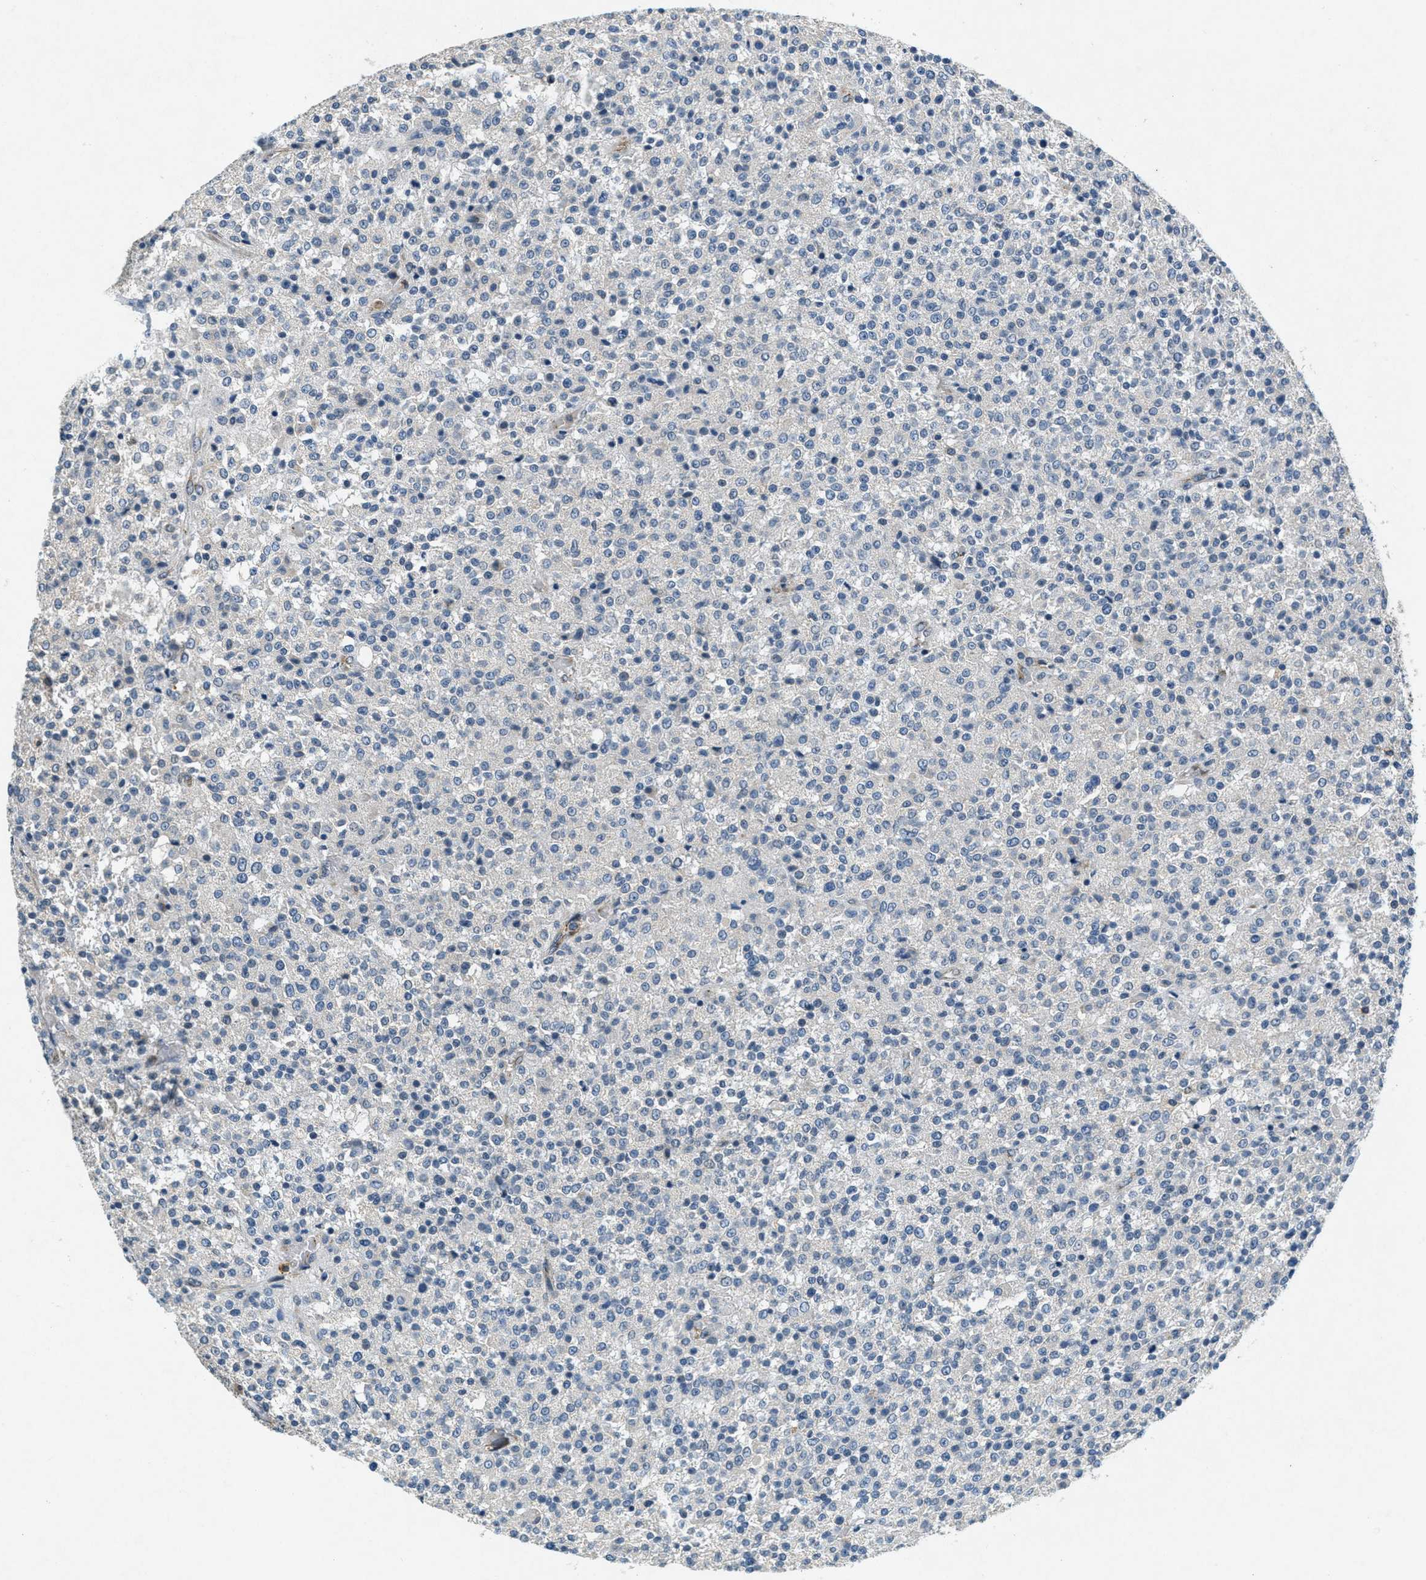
{"staining": {"intensity": "negative", "quantity": "none", "location": "none"}, "tissue": "testis cancer", "cell_type": "Tumor cells", "image_type": "cancer", "snomed": [{"axis": "morphology", "description": "Seminoma, NOS"}, {"axis": "topography", "description": "Testis"}], "caption": "This is a histopathology image of immunohistochemistry staining of seminoma (testis), which shows no staining in tumor cells.", "gene": "RAB3D", "patient": {"sex": "male", "age": 59}}